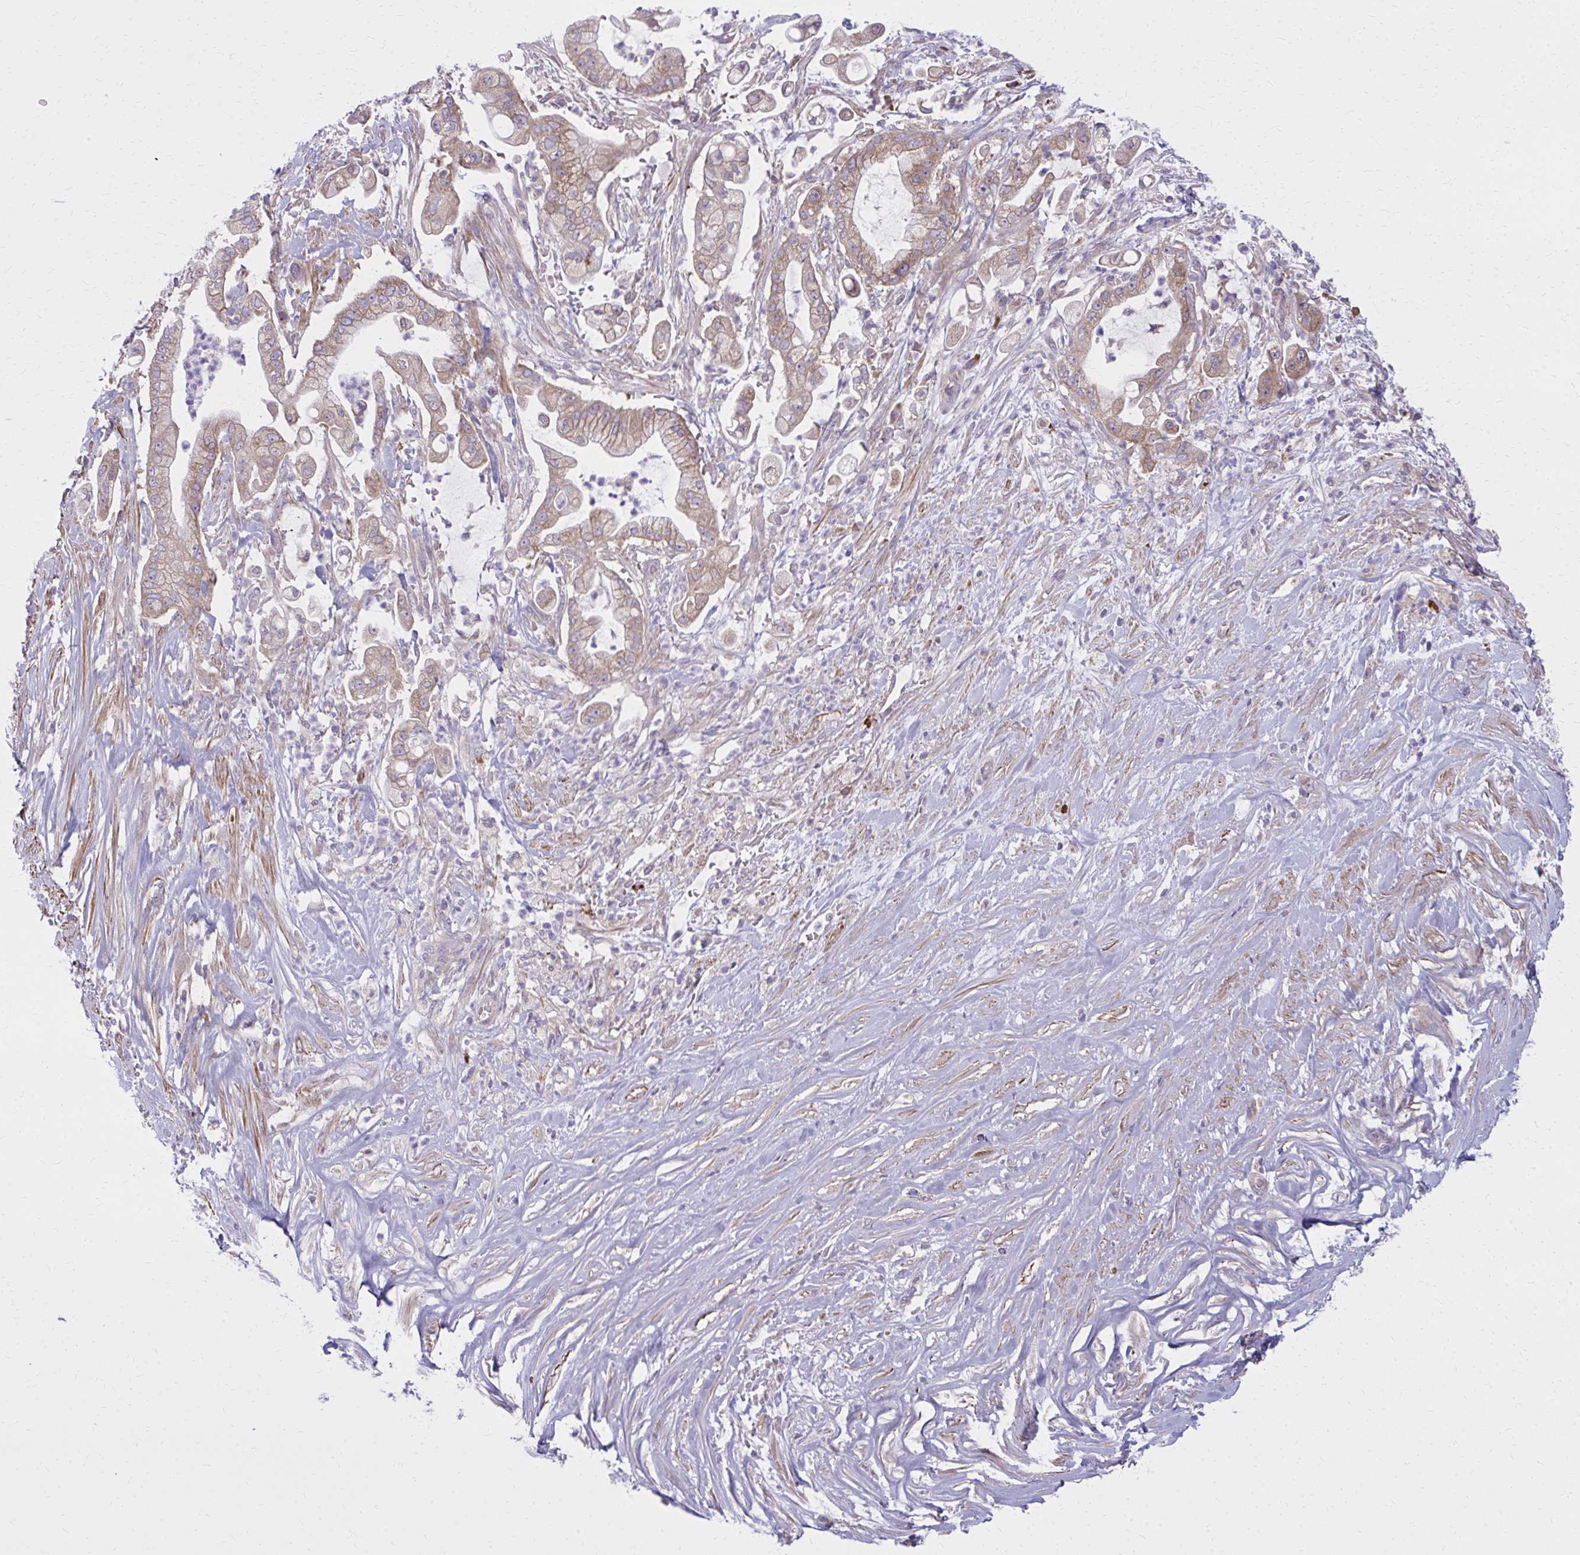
{"staining": {"intensity": "moderate", "quantity": ">75%", "location": "cytoplasmic/membranous"}, "tissue": "pancreatic cancer", "cell_type": "Tumor cells", "image_type": "cancer", "snomed": [{"axis": "morphology", "description": "Adenocarcinoma, NOS"}, {"axis": "topography", "description": "Pancreas"}], "caption": "An image showing moderate cytoplasmic/membranous staining in about >75% of tumor cells in pancreatic adenocarcinoma, as visualized by brown immunohistochemical staining.", "gene": "CEMP1", "patient": {"sex": "female", "age": 69}}